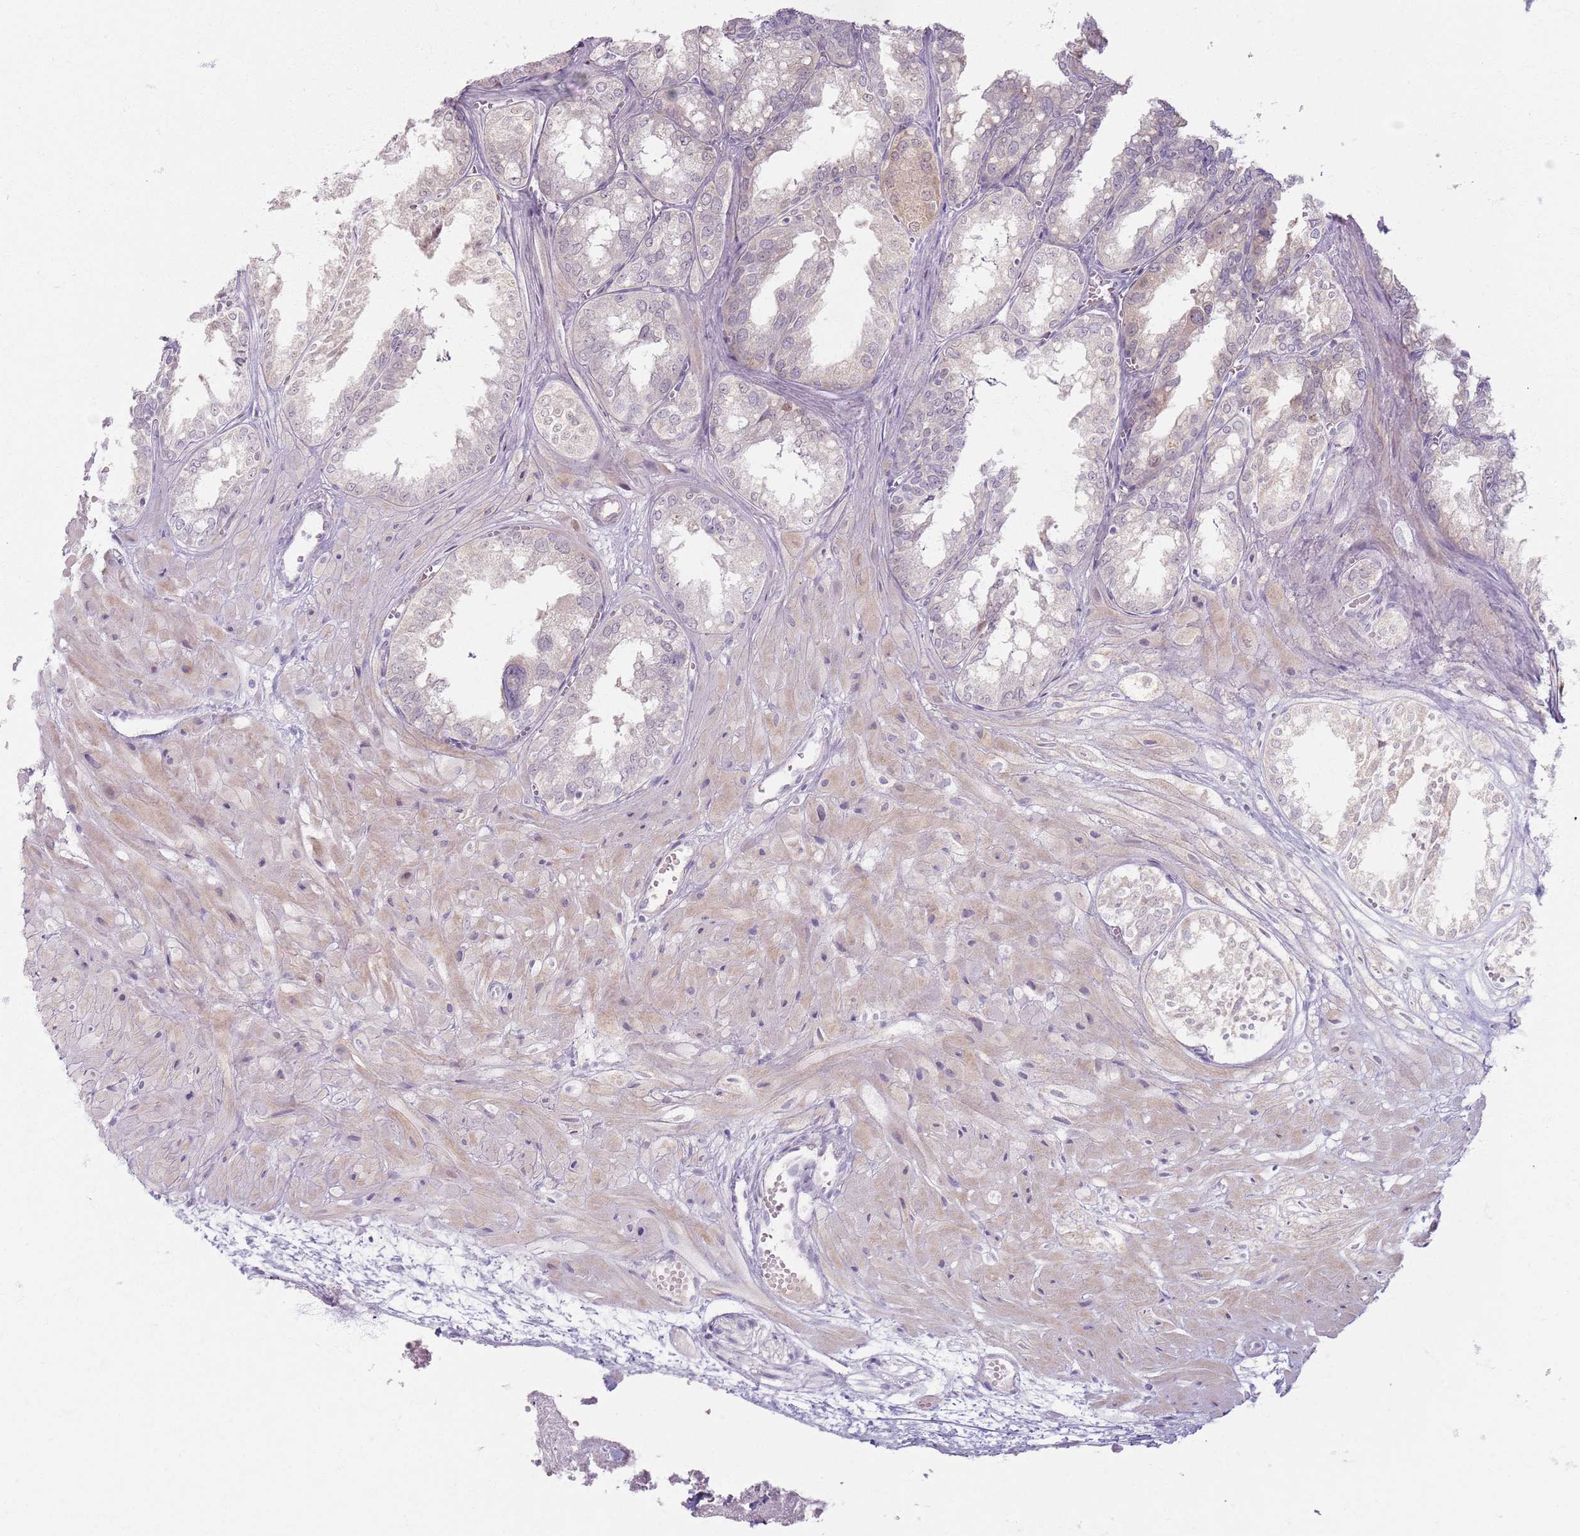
{"staining": {"intensity": "weak", "quantity": "25%-75%", "location": "cytoplasmic/membranous,nuclear"}, "tissue": "seminal vesicle", "cell_type": "Glandular cells", "image_type": "normal", "snomed": [{"axis": "morphology", "description": "Normal tissue, NOS"}, {"axis": "topography", "description": "Prostate"}, {"axis": "topography", "description": "Seminal veicle"}], "caption": "Weak cytoplasmic/membranous,nuclear protein positivity is present in about 25%-75% of glandular cells in seminal vesicle. (brown staining indicates protein expression, while blue staining denotes nuclei).", "gene": "CRIPT", "patient": {"sex": "male", "age": 51}}